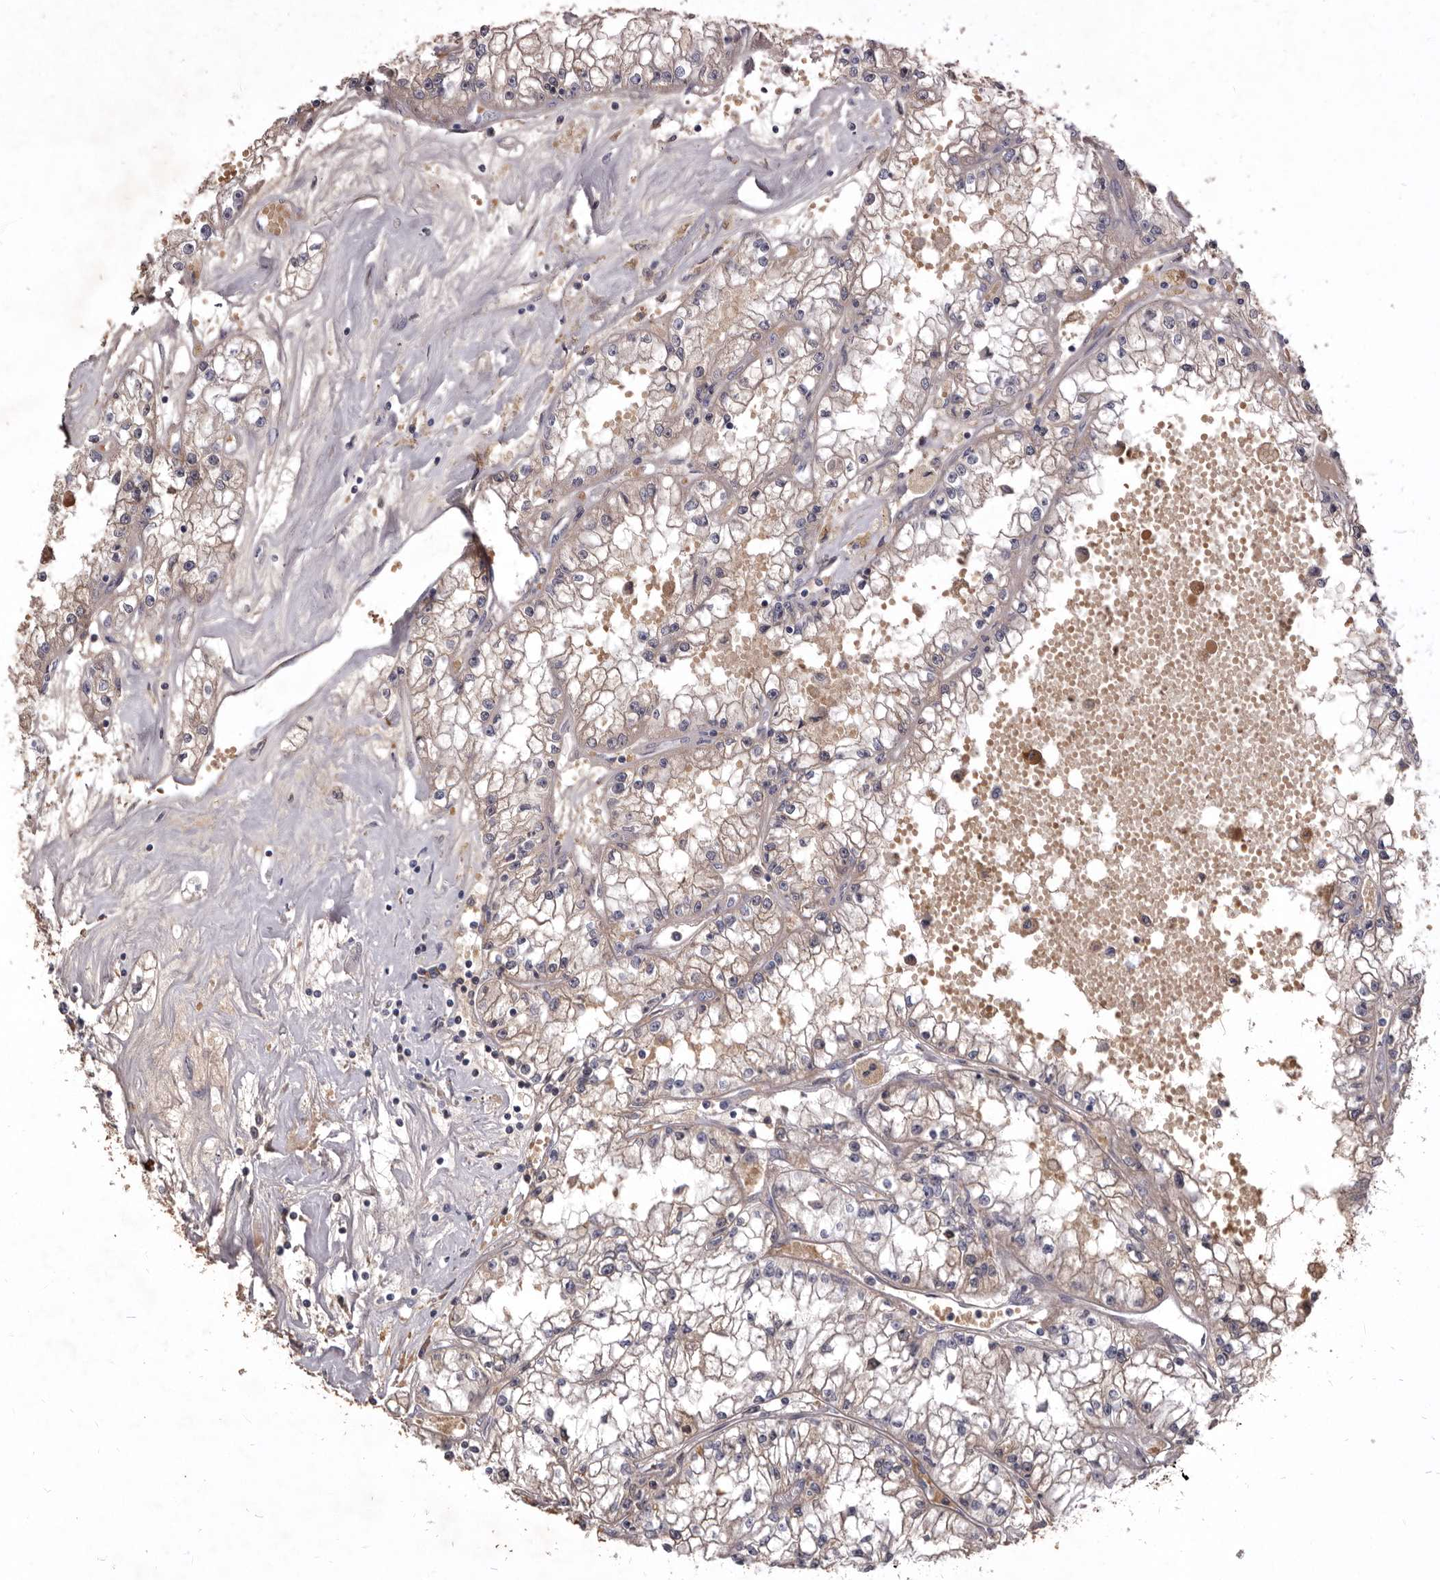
{"staining": {"intensity": "weak", "quantity": "<25%", "location": "cytoplasmic/membranous"}, "tissue": "renal cancer", "cell_type": "Tumor cells", "image_type": "cancer", "snomed": [{"axis": "morphology", "description": "Adenocarcinoma, NOS"}, {"axis": "topography", "description": "Kidney"}], "caption": "Photomicrograph shows no protein expression in tumor cells of renal cancer (adenocarcinoma) tissue.", "gene": "NENF", "patient": {"sex": "male", "age": 56}}